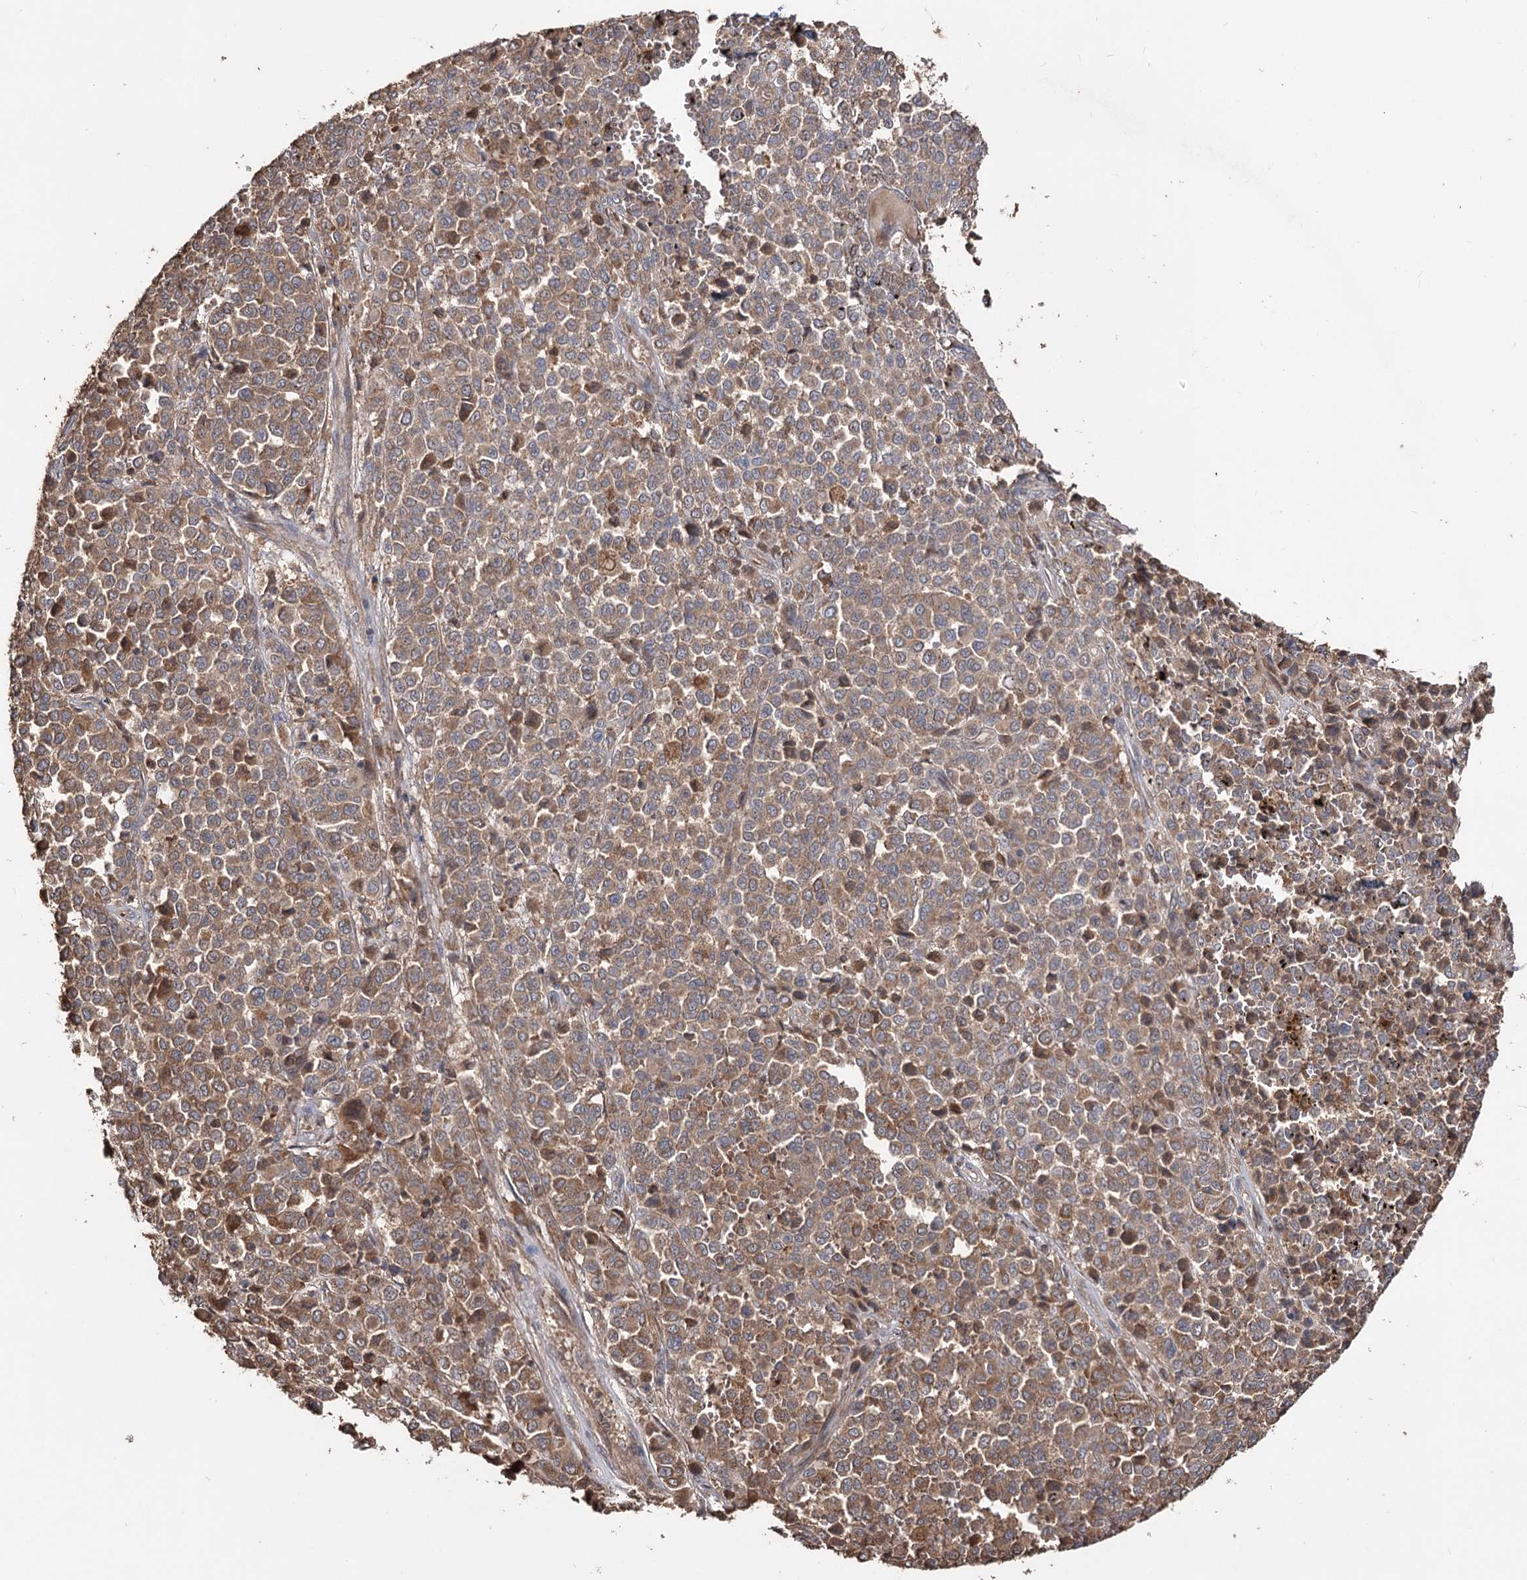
{"staining": {"intensity": "moderate", "quantity": ">75%", "location": "cytoplasmic/membranous"}, "tissue": "melanoma", "cell_type": "Tumor cells", "image_type": "cancer", "snomed": [{"axis": "morphology", "description": "Malignant melanoma, Metastatic site"}, {"axis": "topography", "description": "Pancreas"}], "caption": "This is an image of IHC staining of malignant melanoma (metastatic site), which shows moderate positivity in the cytoplasmic/membranous of tumor cells.", "gene": "FAM53B", "patient": {"sex": "female", "age": 30}}